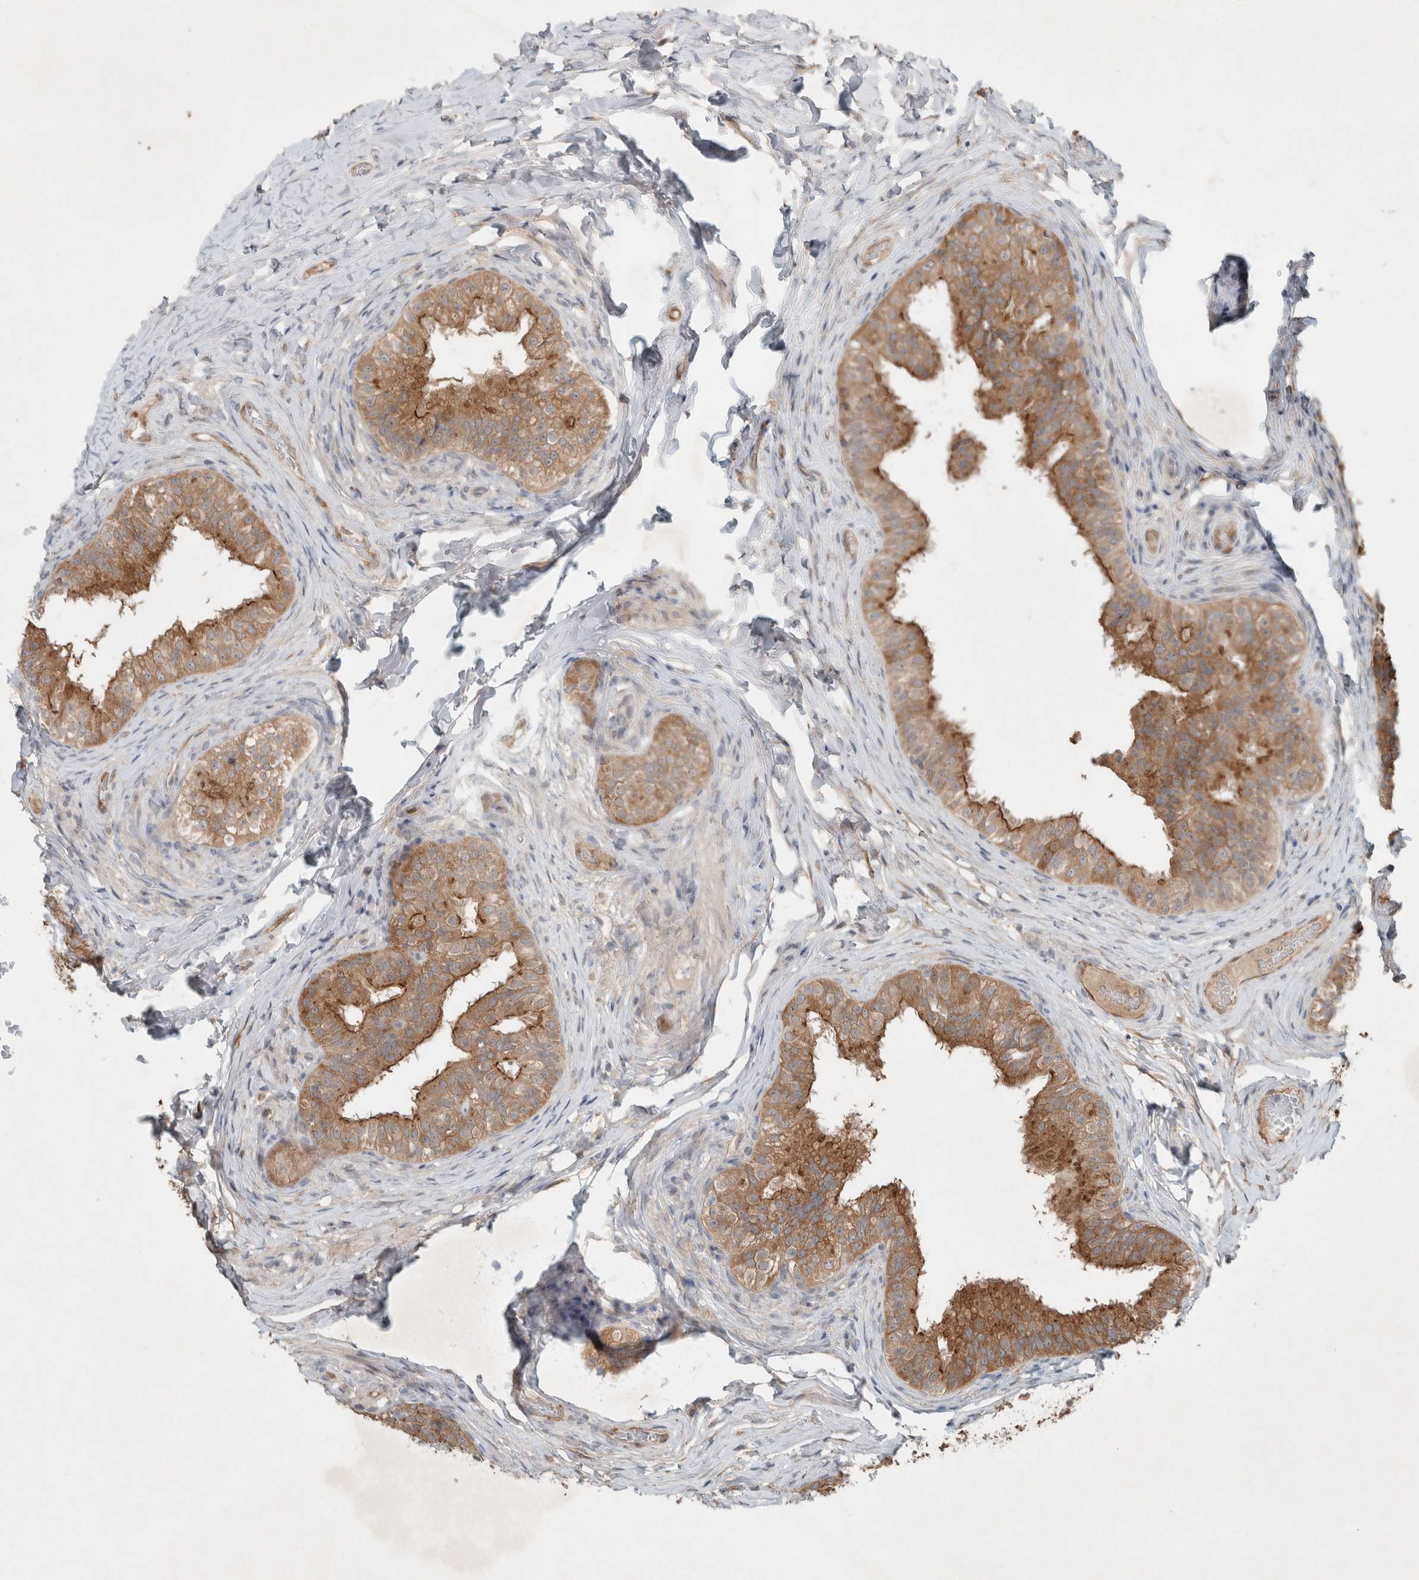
{"staining": {"intensity": "moderate", "quantity": ">75%", "location": "cytoplasmic/membranous"}, "tissue": "epididymis", "cell_type": "Glandular cells", "image_type": "normal", "snomed": [{"axis": "morphology", "description": "Normal tissue, NOS"}, {"axis": "topography", "description": "Epididymis"}], "caption": "This is a photomicrograph of immunohistochemistry (IHC) staining of benign epididymis, which shows moderate expression in the cytoplasmic/membranous of glandular cells.", "gene": "ENSG00000285245", "patient": {"sex": "male", "age": 49}}